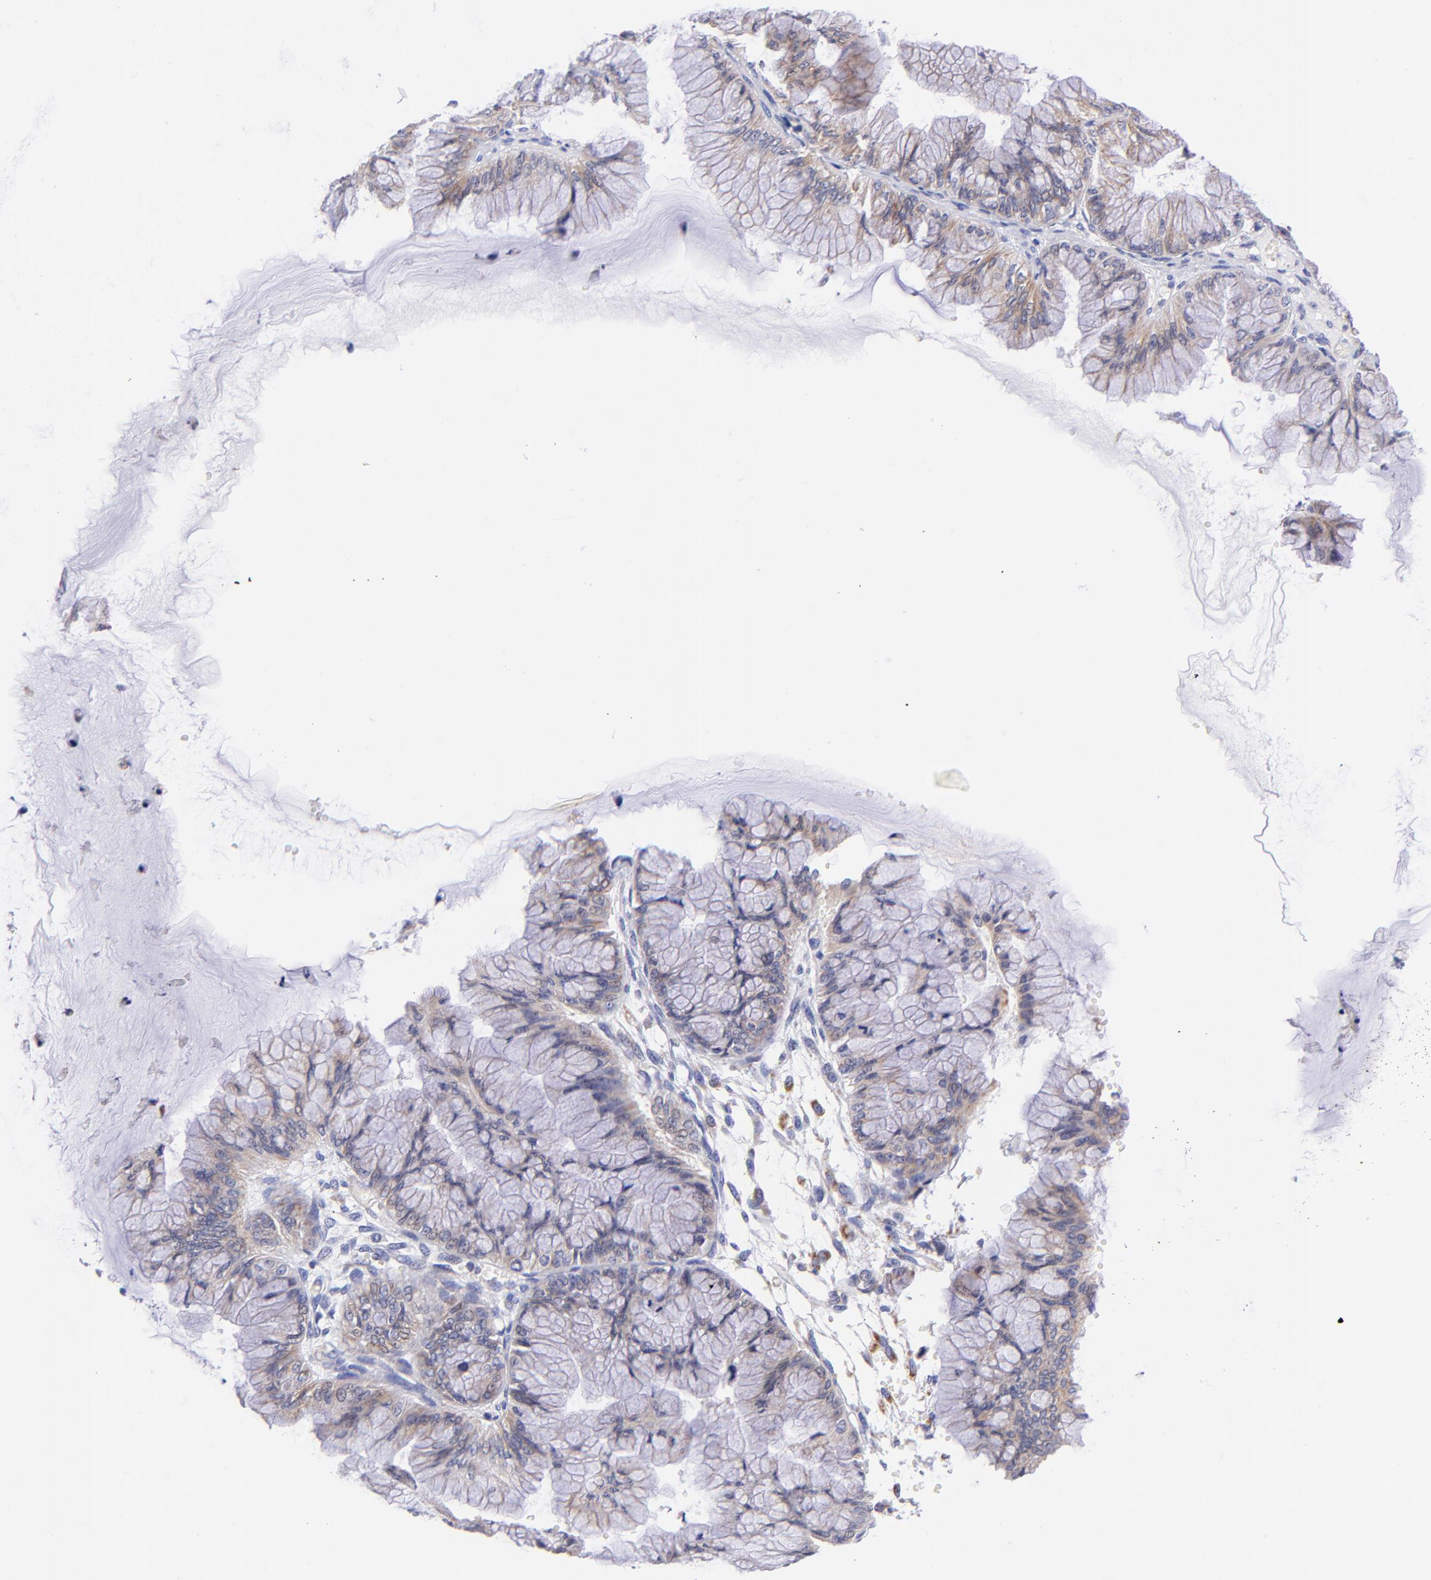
{"staining": {"intensity": "weak", "quantity": "<25%", "location": "cytoplasmic/membranous"}, "tissue": "ovarian cancer", "cell_type": "Tumor cells", "image_type": "cancer", "snomed": [{"axis": "morphology", "description": "Cystadenocarcinoma, mucinous, NOS"}, {"axis": "topography", "description": "Ovary"}], "caption": "A histopathology image of human ovarian cancer is negative for staining in tumor cells.", "gene": "NDUFB7", "patient": {"sex": "female", "age": 63}}